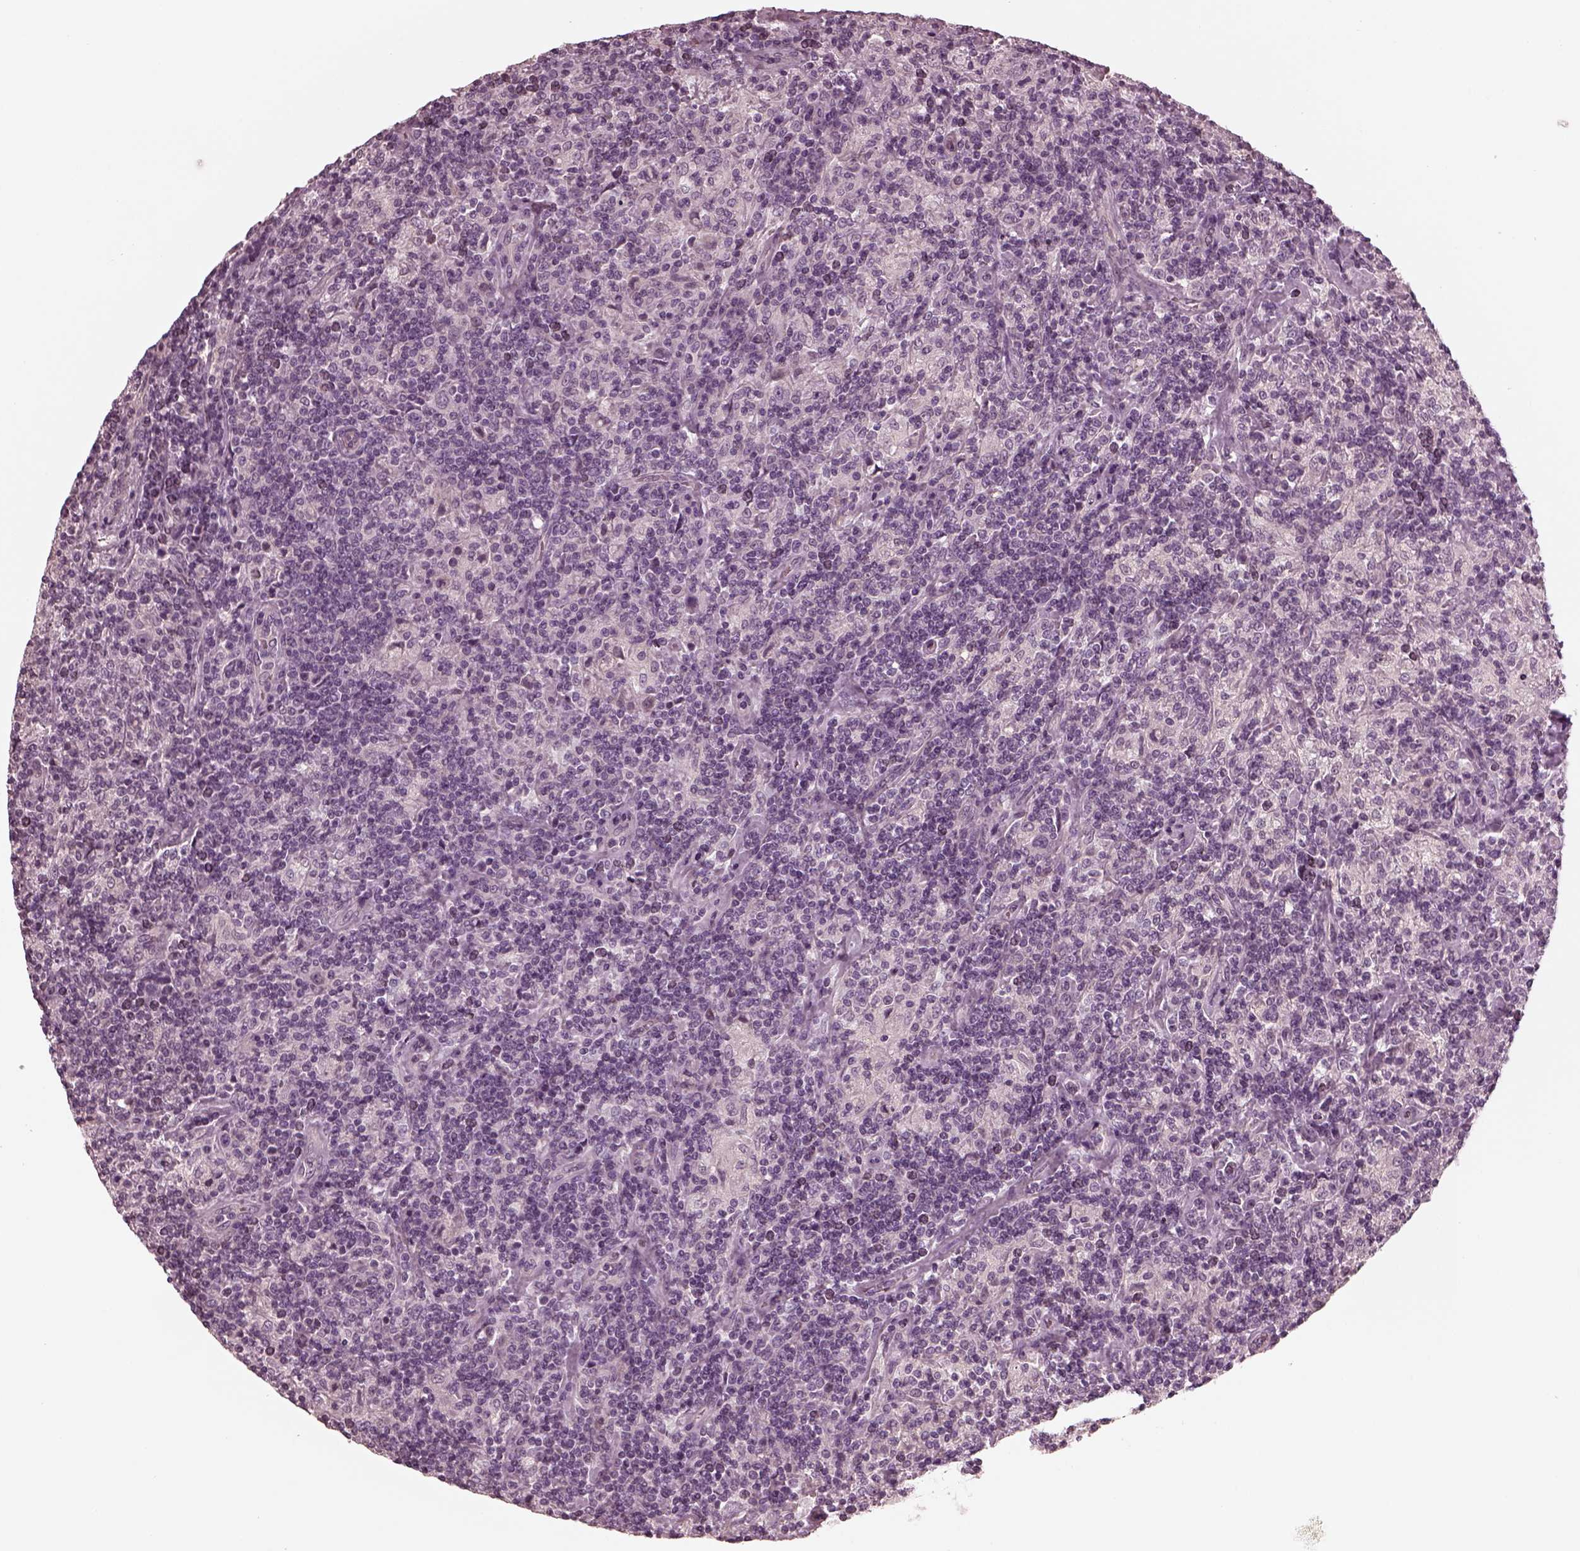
{"staining": {"intensity": "negative", "quantity": "none", "location": "none"}, "tissue": "lymphoma", "cell_type": "Tumor cells", "image_type": "cancer", "snomed": [{"axis": "morphology", "description": "Hodgkin's disease, NOS"}, {"axis": "topography", "description": "Lymph node"}], "caption": "Hodgkin's disease was stained to show a protein in brown. There is no significant expression in tumor cells.", "gene": "KIF6", "patient": {"sex": "male", "age": 70}}